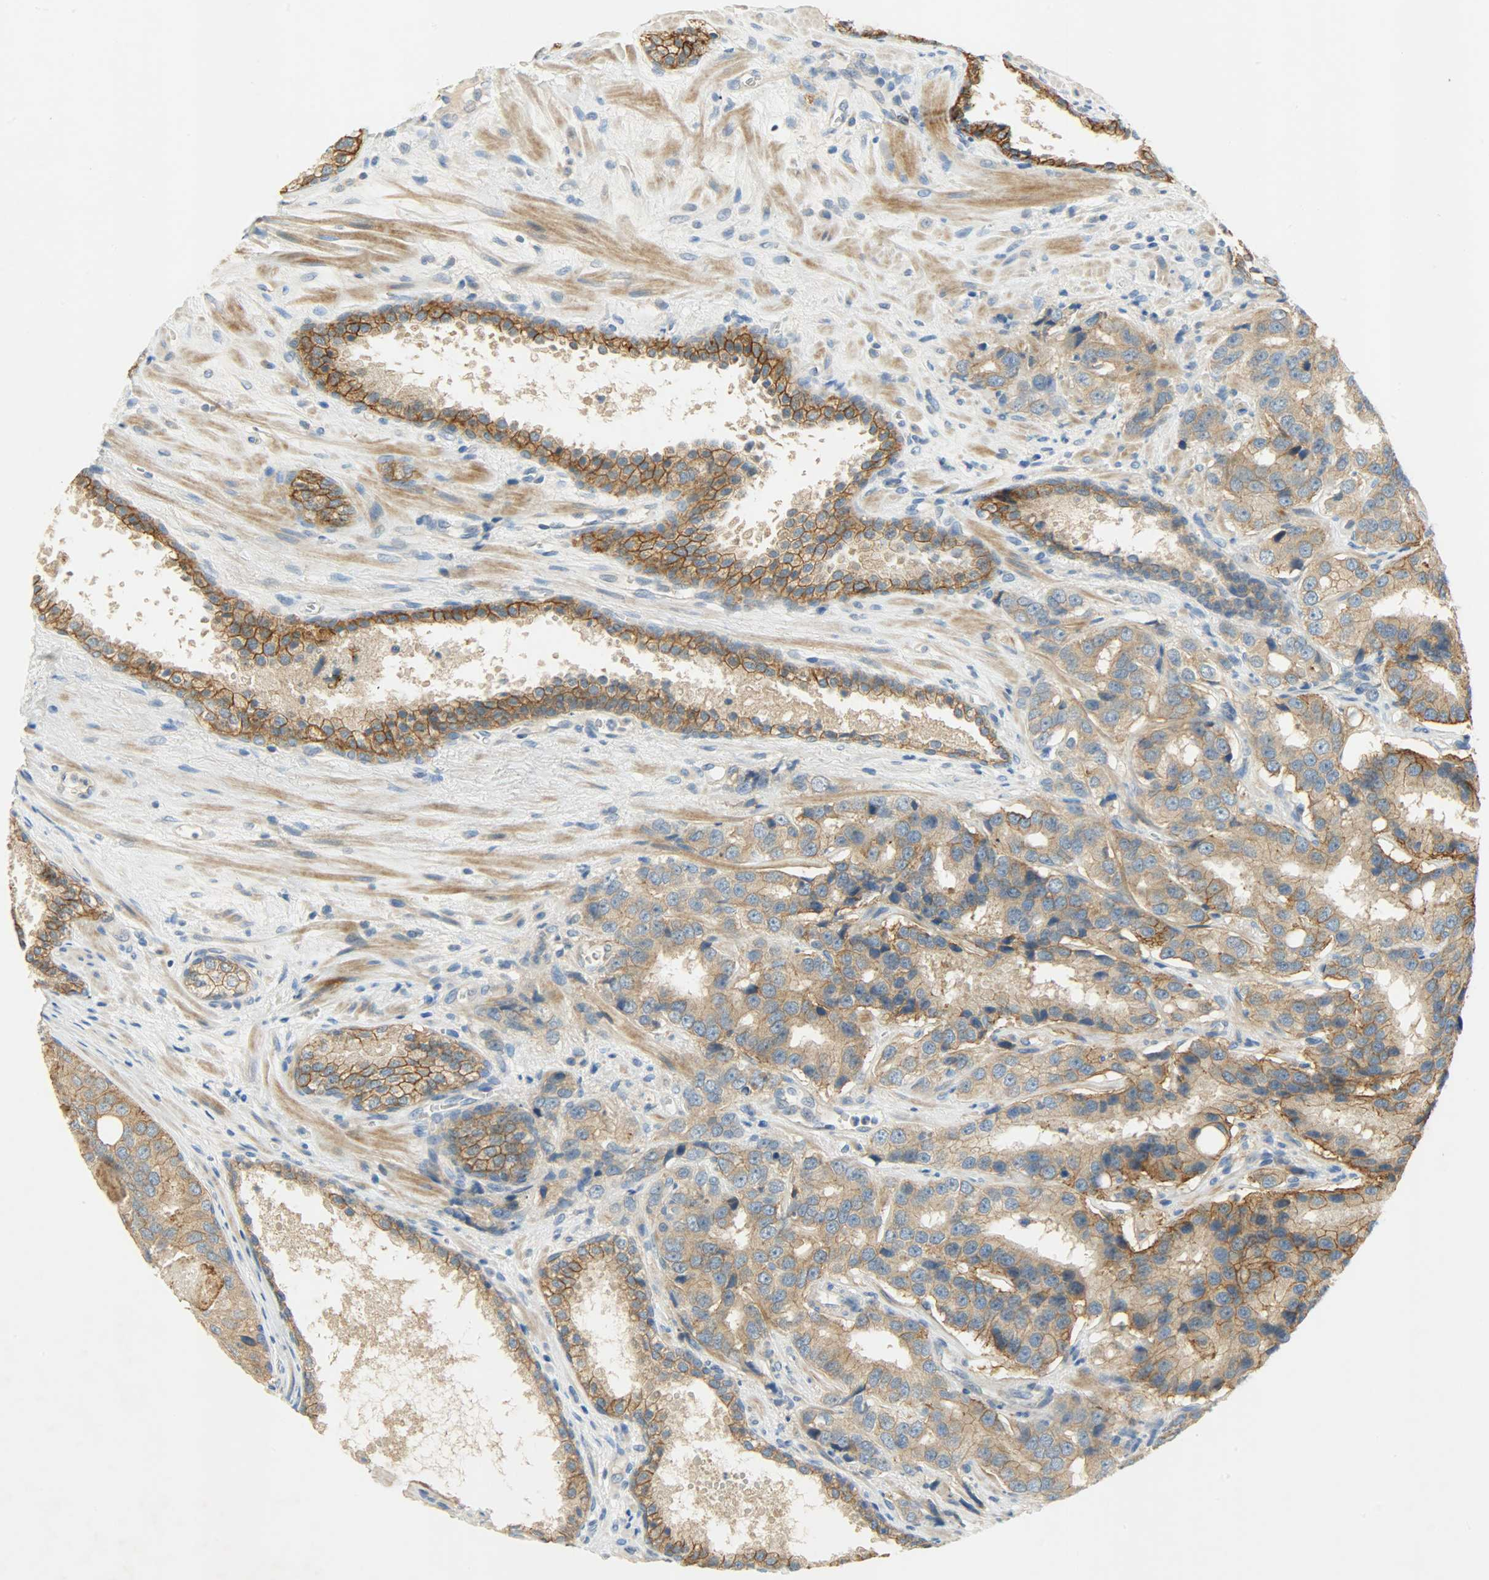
{"staining": {"intensity": "moderate", "quantity": ">75%", "location": "cytoplasmic/membranous"}, "tissue": "prostate cancer", "cell_type": "Tumor cells", "image_type": "cancer", "snomed": [{"axis": "morphology", "description": "Adenocarcinoma, High grade"}, {"axis": "topography", "description": "Prostate"}], "caption": "The image shows a brown stain indicating the presence of a protein in the cytoplasmic/membranous of tumor cells in prostate high-grade adenocarcinoma. The protein of interest is shown in brown color, while the nuclei are stained blue.", "gene": "DSG2", "patient": {"sex": "male", "age": 58}}